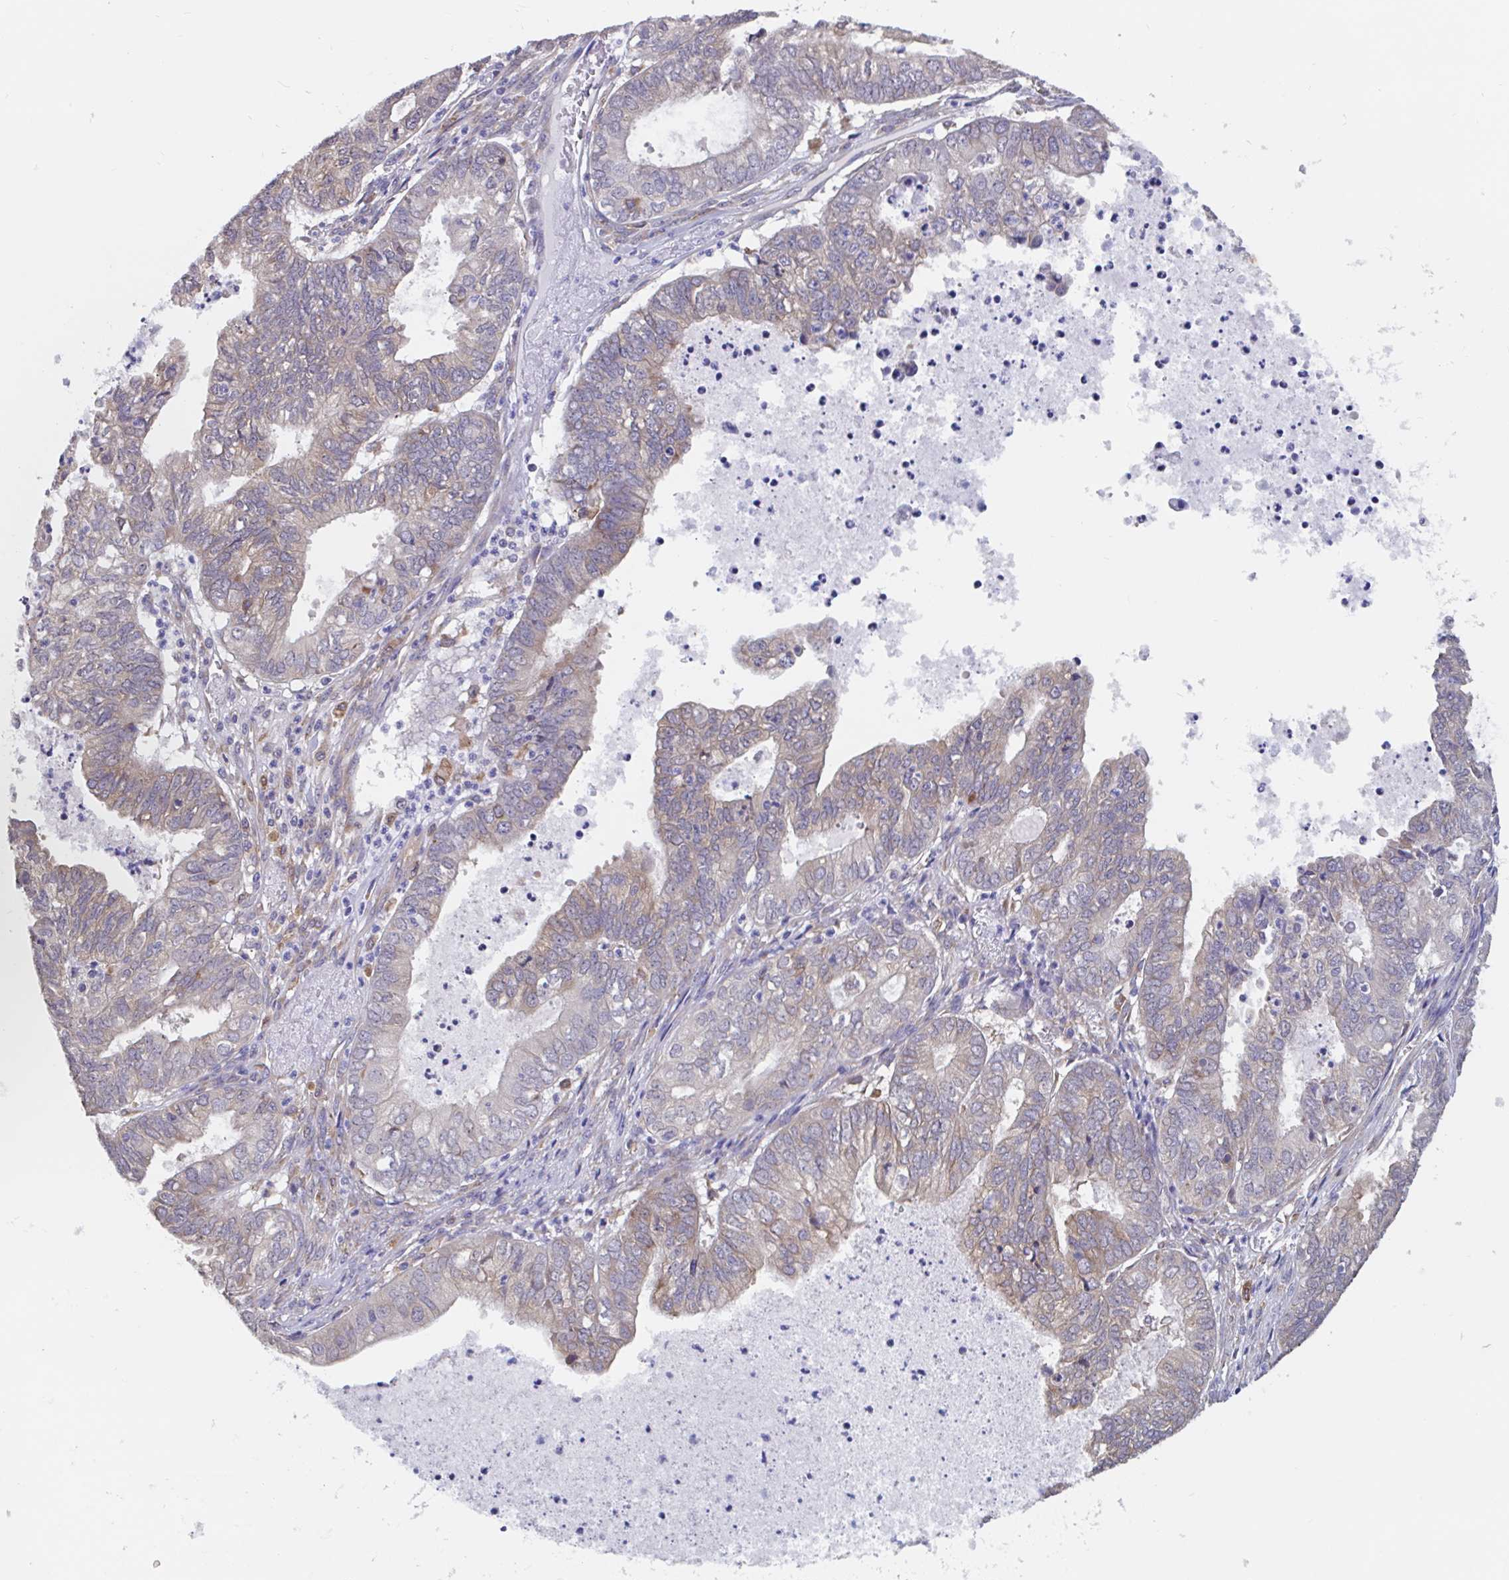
{"staining": {"intensity": "weak", "quantity": "<25%", "location": "cytoplasmic/membranous"}, "tissue": "ovarian cancer", "cell_type": "Tumor cells", "image_type": "cancer", "snomed": [{"axis": "morphology", "description": "Carcinoma, endometroid"}, {"axis": "topography", "description": "Ovary"}], "caption": "Photomicrograph shows no significant protein positivity in tumor cells of endometroid carcinoma (ovarian).", "gene": "SNX8", "patient": {"sex": "female", "age": 64}}